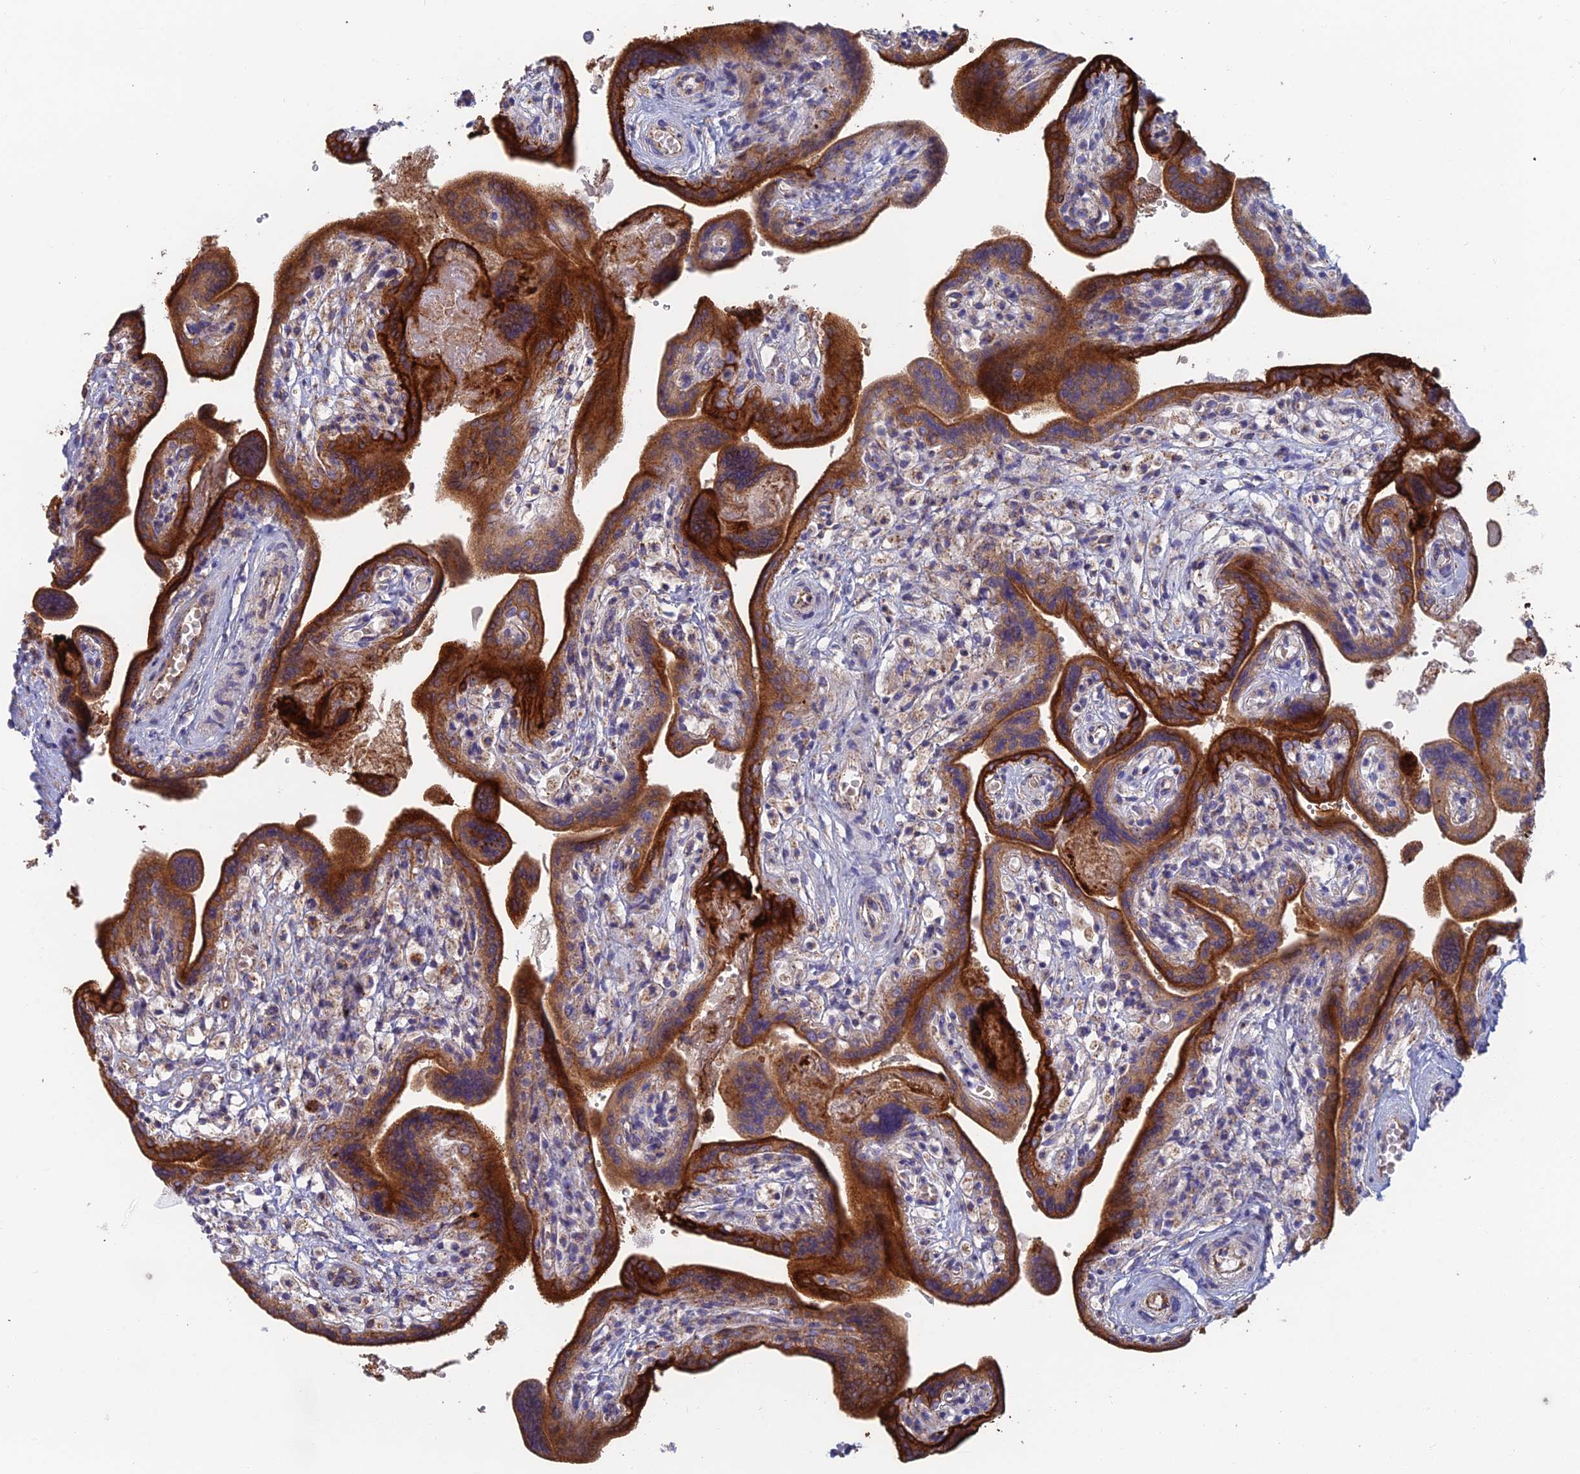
{"staining": {"intensity": "strong", "quantity": "25%-75%", "location": "cytoplasmic/membranous"}, "tissue": "placenta", "cell_type": "Trophoblastic cells", "image_type": "normal", "snomed": [{"axis": "morphology", "description": "Normal tissue, NOS"}, {"axis": "topography", "description": "Placenta"}], "caption": "Placenta stained for a protein (brown) displays strong cytoplasmic/membranous positive positivity in approximately 25%-75% of trophoblastic cells.", "gene": "IFTAP", "patient": {"sex": "female", "age": 37}}